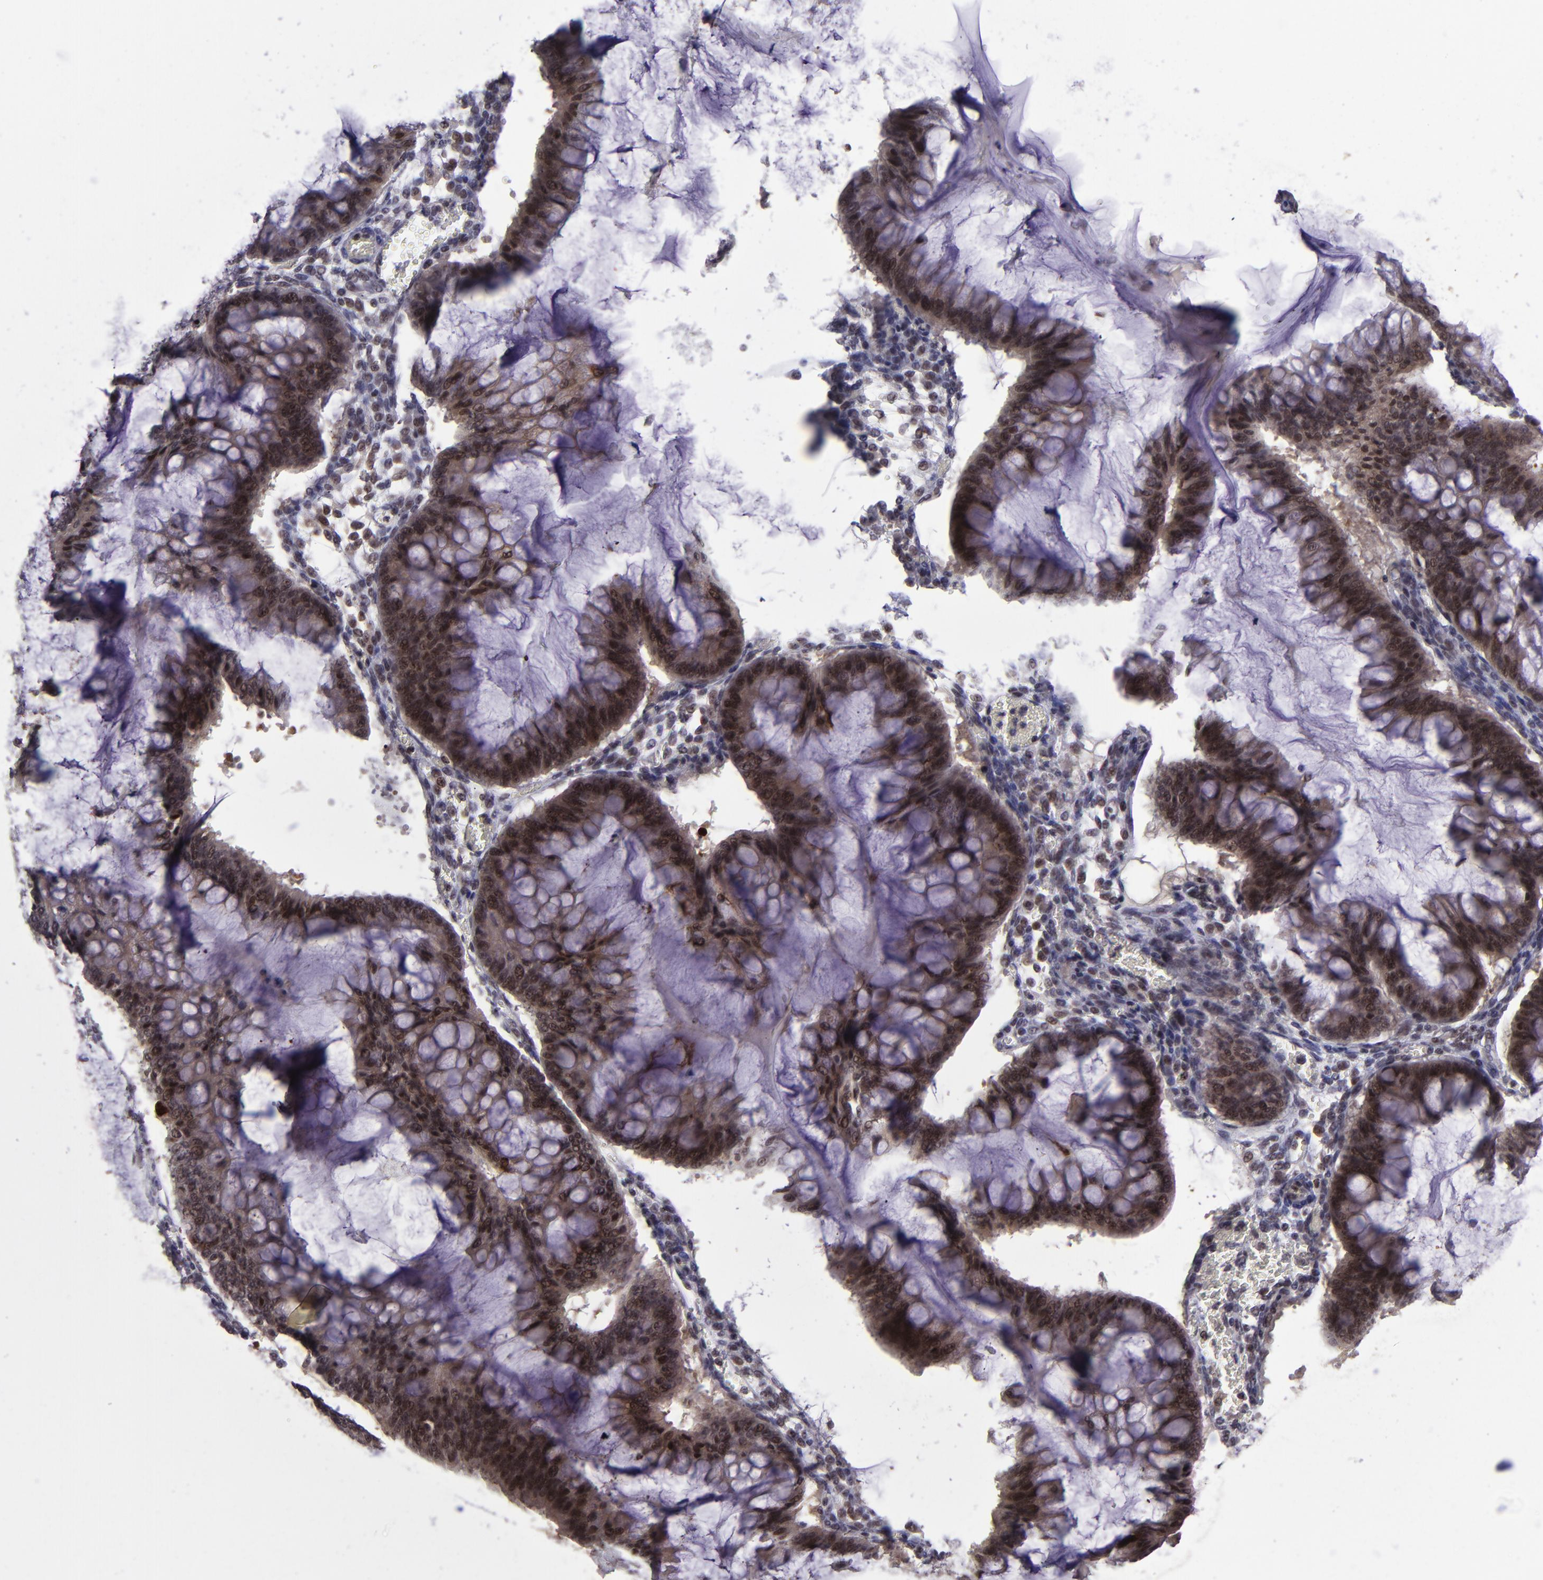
{"staining": {"intensity": "strong", "quantity": ">75%", "location": "cytoplasmic/membranous,nuclear"}, "tissue": "ovarian cancer", "cell_type": "Tumor cells", "image_type": "cancer", "snomed": [{"axis": "morphology", "description": "Cystadenocarcinoma, mucinous, NOS"}, {"axis": "topography", "description": "Ovary"}], "caption": "The immunohistochemical stain shows strong cytoplasmic/membranous and nuclear staining in tumor cells of ovarian cancer tissue.", "gene": "PCNX4", "patient": {"sex": "female", "age": 73}}